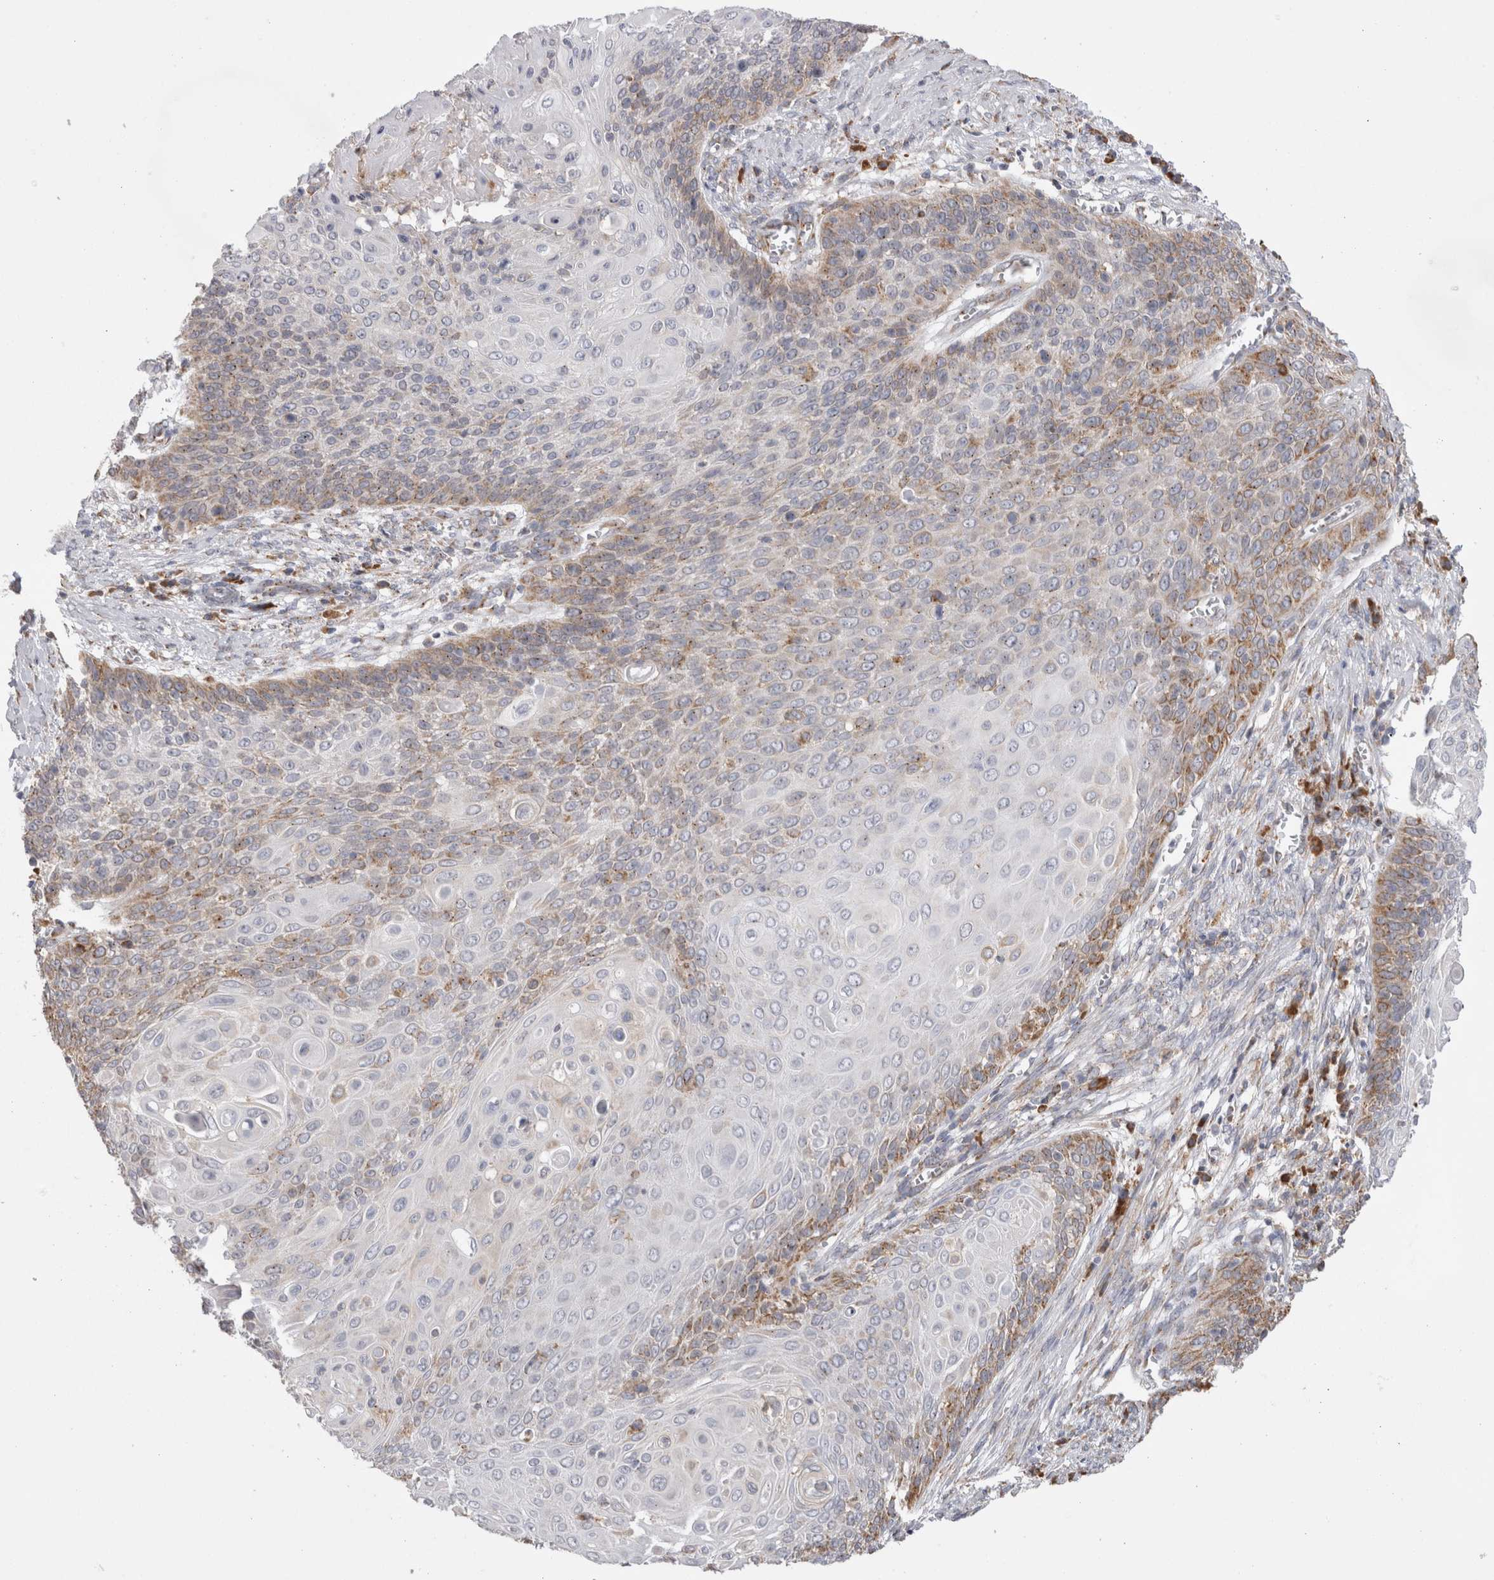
{"staining": {"intensity": "moderate", "quantity": "<25%", "location": "cytoplasmic/membranous"}, "tissue": "cervical cancer", "cell_type": "Tumor cells", "image_type": "cancer", "snomed": [{"axis": "morphology", "description": "Squamous cell carcinoma, NOS"}, {"axis": "topography", "description": "Cervix"}], "caption": "A low amount of moderate cytoplasmic/membranous expression is appreciated in about <25% of tumor cells in cervical squamous cell carcinoma tissue.", "gene": "ZNF341", "patient": {"sex": "female", "age": 39}}